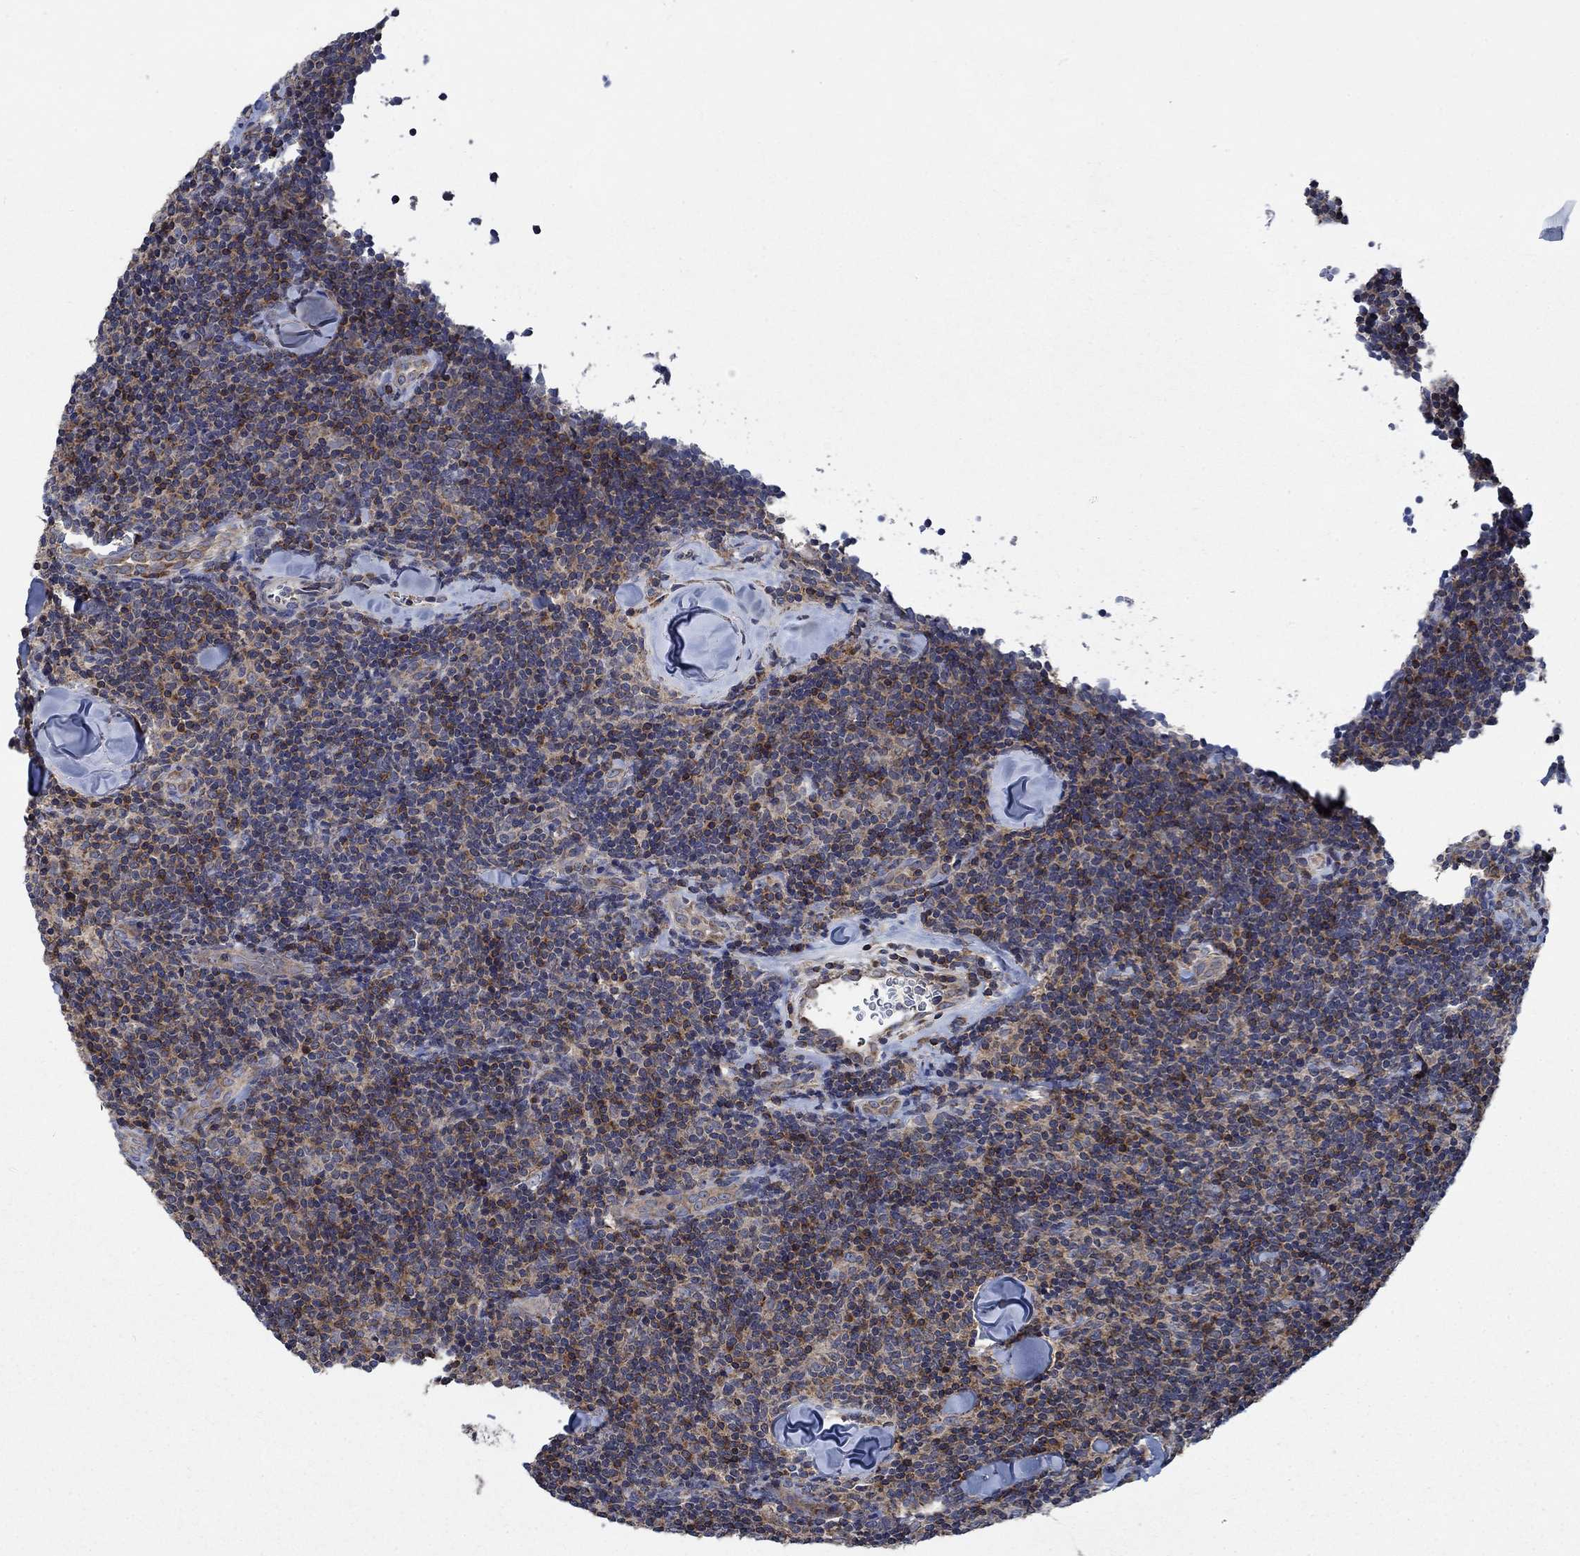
{"staining": {"intensity": "weak", "quantity": ">75%", "location": "cytoplasmic/membranous"}, "tissue": "lymphoma", "cell_type": "Tumor cells", "image_type": "cancer", "snomed": [{"axis": "morphology", "description": "Malignant lymphoma, non-Hodgkin's type, Low grade"}, {"axis": "topography", "description": "Lymph node"}], "caption": "Human malignant lymphoma, non-Hodgkin's type (low-grade) stained for a protein (brown) demonstrates weak cytoplasmic/membranous positive positivity in approximately >75% of tumor cells.", "gene": "STXBP6", "patient": {"sex": "female", "age": 56}}